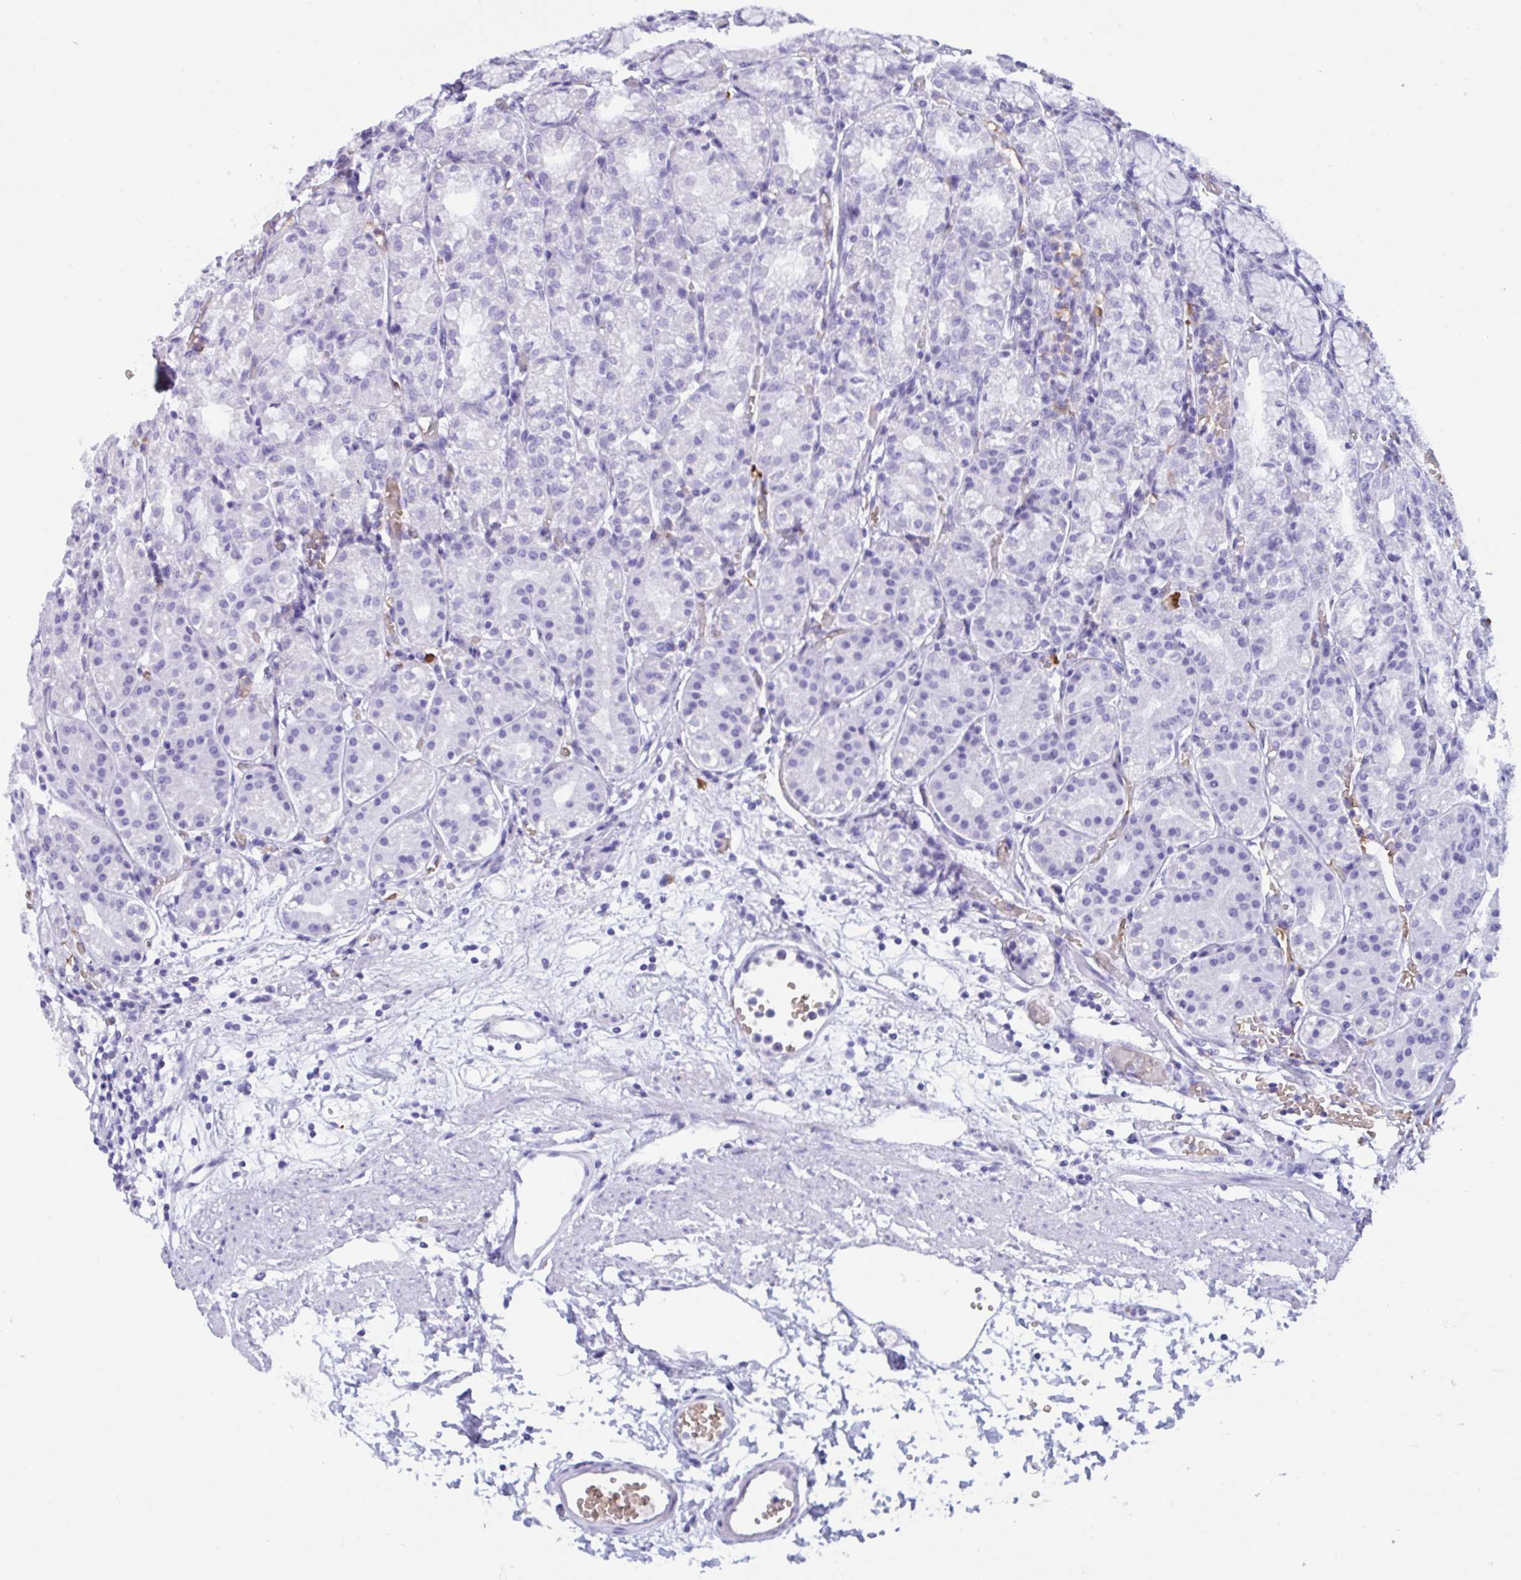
{"staining": {"intensity": "negative", "quantity": "none", "location": "none"}, "tissue": "stomach", "cell_type": "Glandular cells", "image_type": "normal", "snomed": [{"axis": "morphology", "description": "Normal tissue, NOS"}, {"axis": "topography", "description": "Stomach"}], "caption": "Glandular cells show no significant positivity in normal stomach. (DAB immunohistochemistry with hematoxylin counter stain).", "gene": "SLC2A1", "patient": {"sex": "female", "age": 57}}